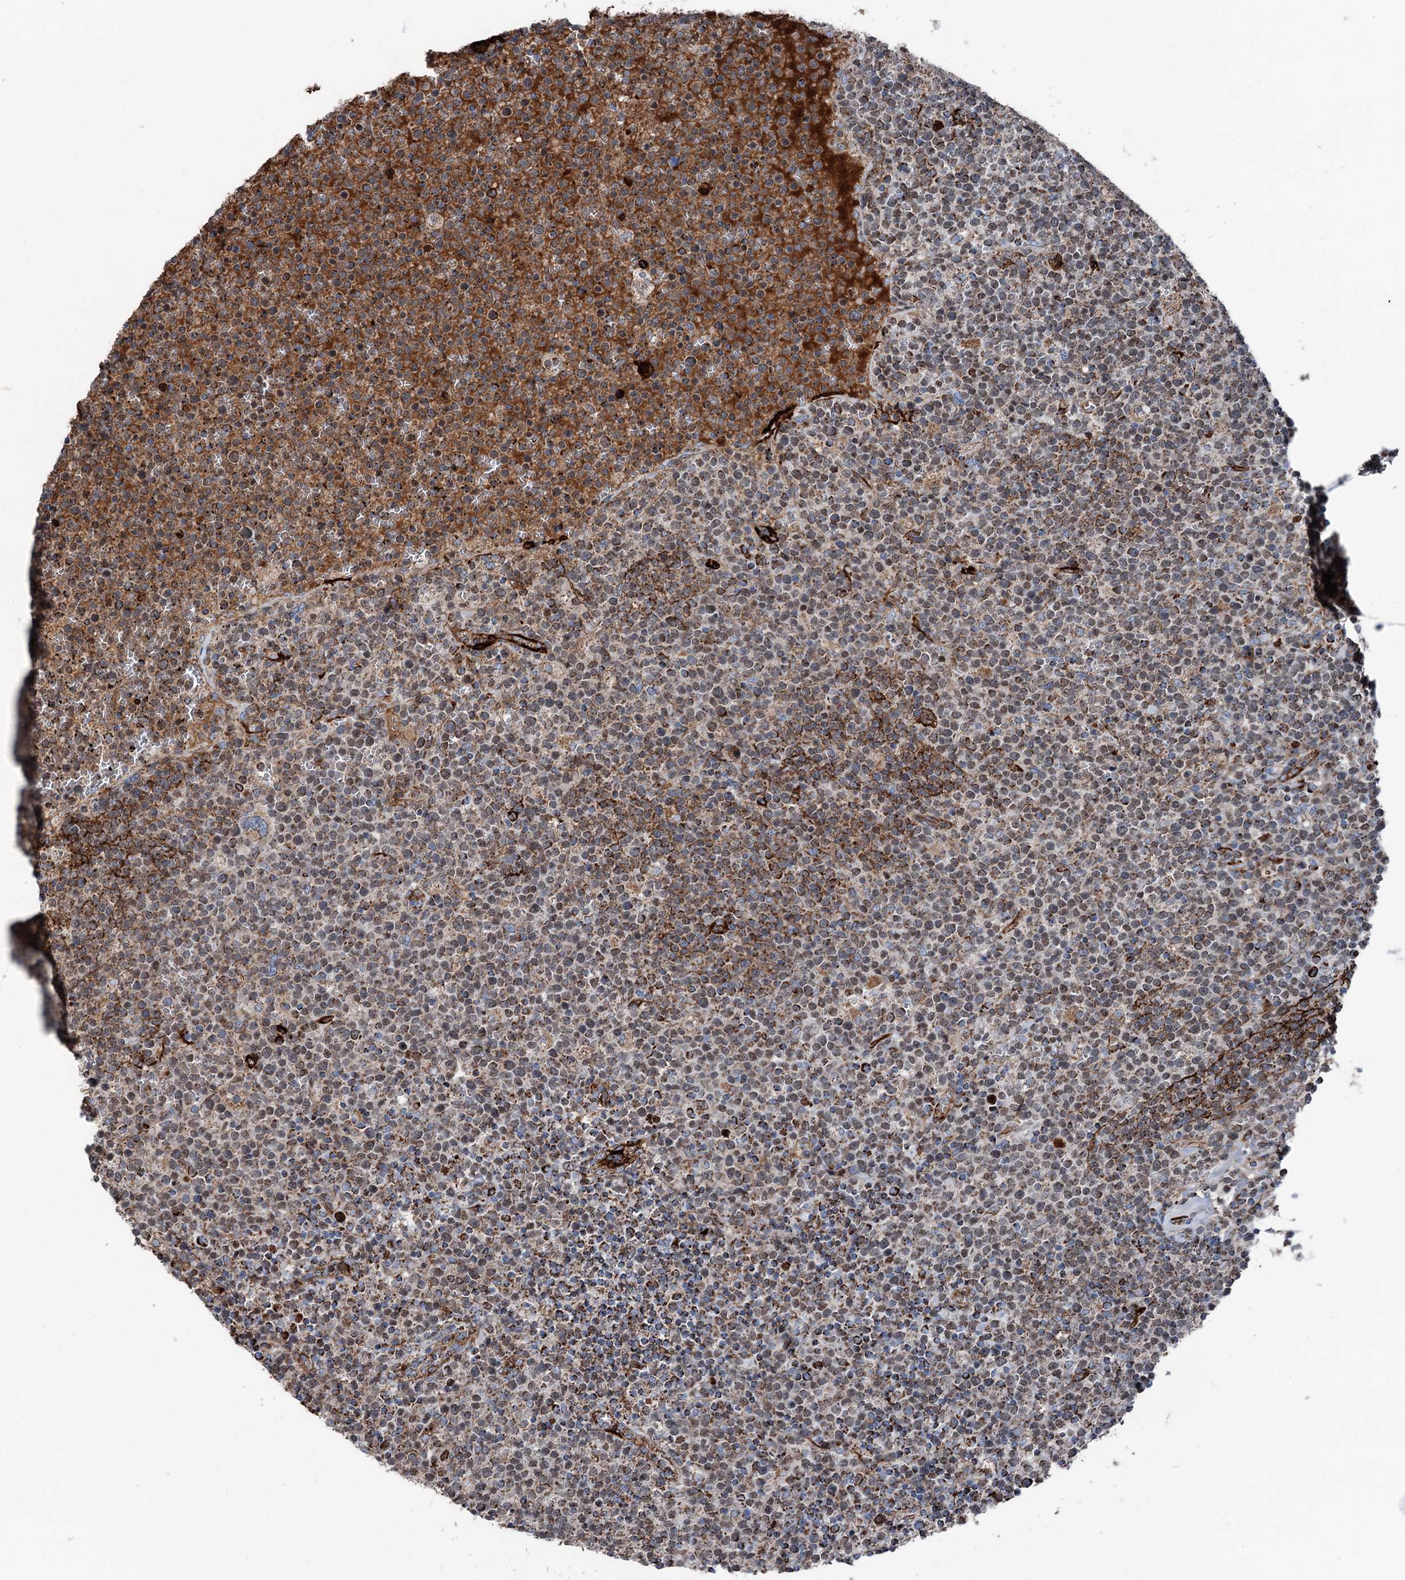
{"staining": {"intensity": "moderate", "quantity": "25%-75%", "location": "cytoplasmic/membranous"}, "tissue": "lymphoma", "cell_type": "Tumor cells", "image_type": "cancer", "snomed": [{"axis": "morphology", "description": "Malignant lymphoma, non-Hodgkin's type, High grade"}, {"axis": "topography", "description": "Lymph node"}], "caption": "Protein staining displays moderate cytoplasmic/membranous staining in about 25%-75% of tumor cells in high-grade malignant lymphoma, non-Hodgkin's type.", "gene": "DDIAS", "patient": {"sex": "male", "age": 61}}